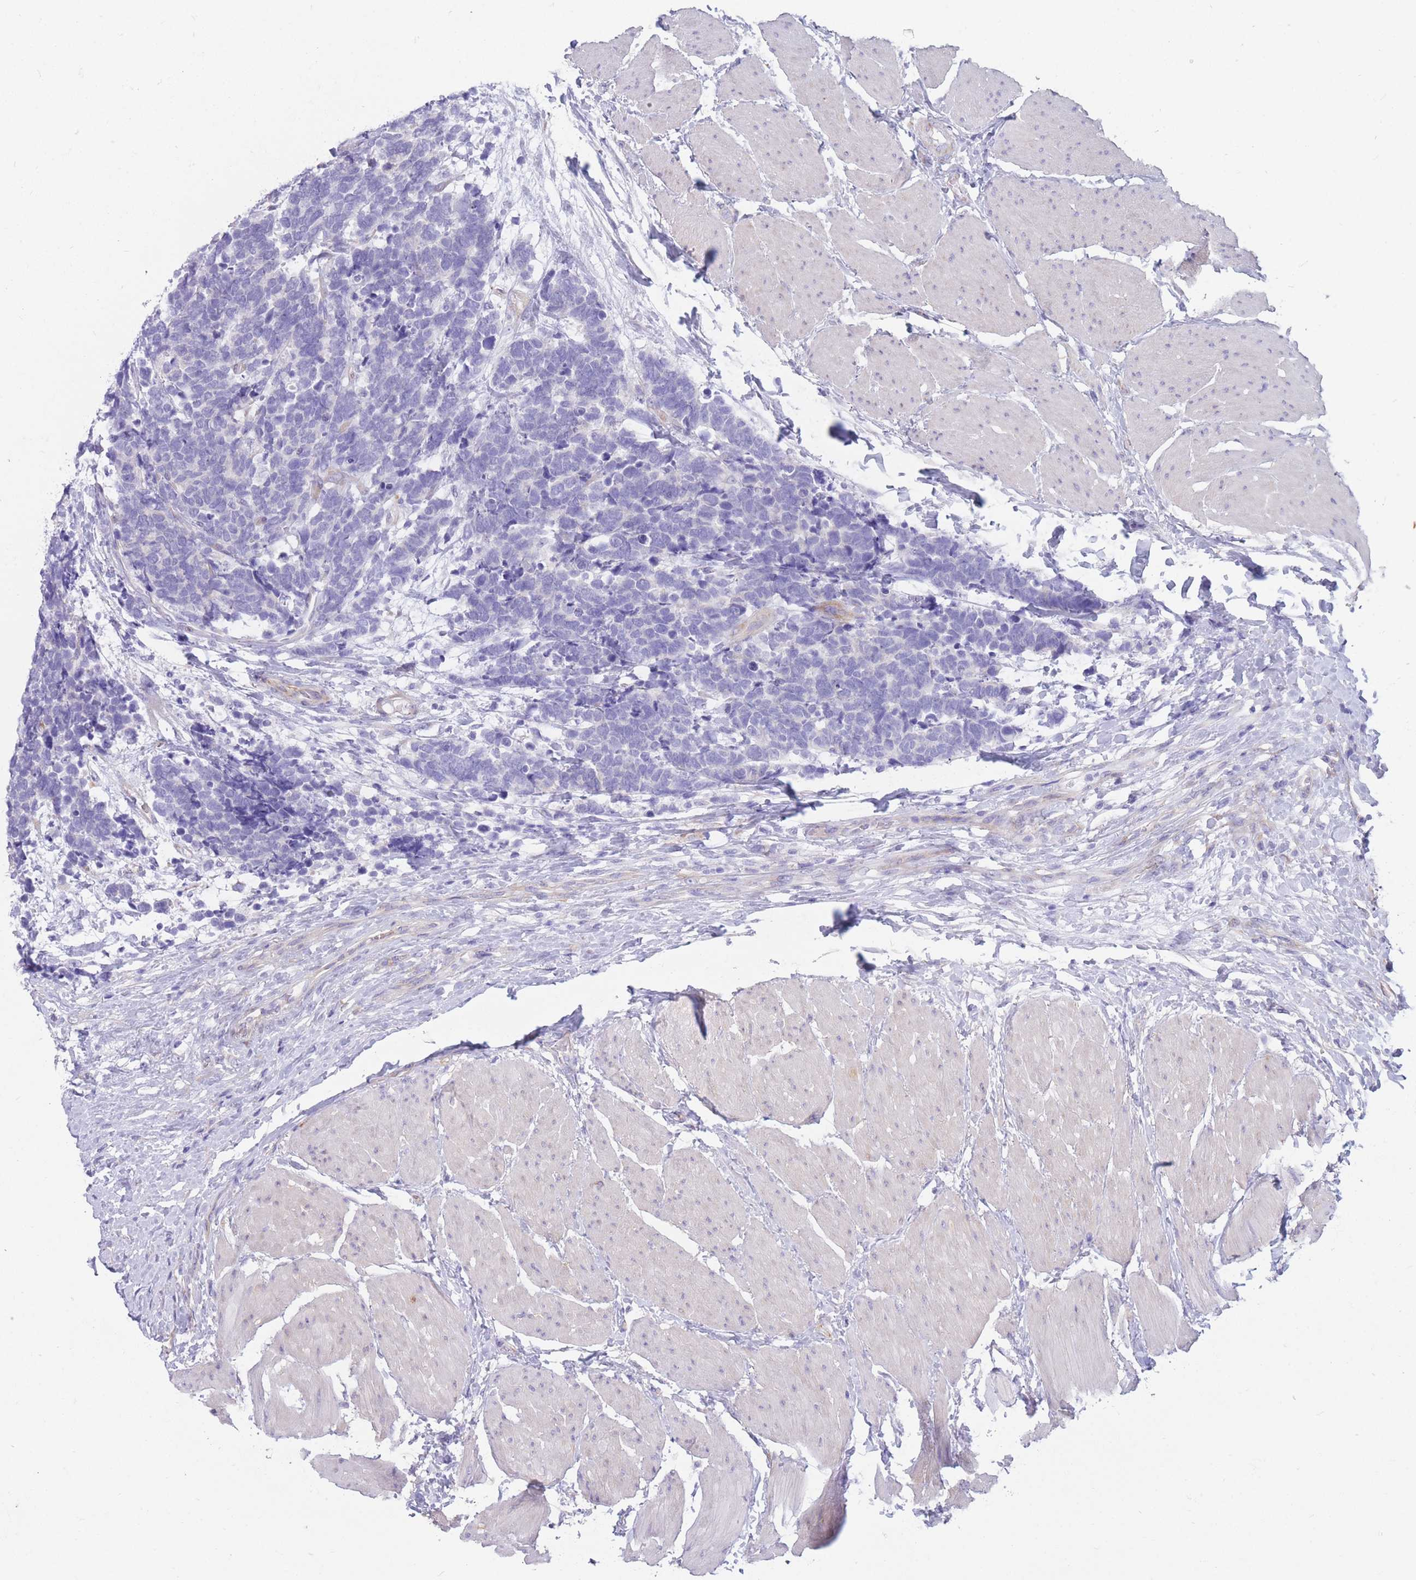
{"staining": {"intensity": "negative", "quantity": "none", "location": "none"}, "tissue": "carcinoid", "cell_type": "Tumor cells", "image_type": "cancer", "snomed": [{"axis": "morphology", "description": "Carcinoma, NOS"}, {"axis": "morphology", "description": "Carcinoid, malignant, NOS"}, {"axis": "topography", "description": "Urinary bladder"}], "caption": "Human carcinoid stained for a protein using immunohistochemistry (IHC) demonstrates no expression in tumor cells.", "gene": "MTSS2", "patient": {"sex": "male", "age": 57}}